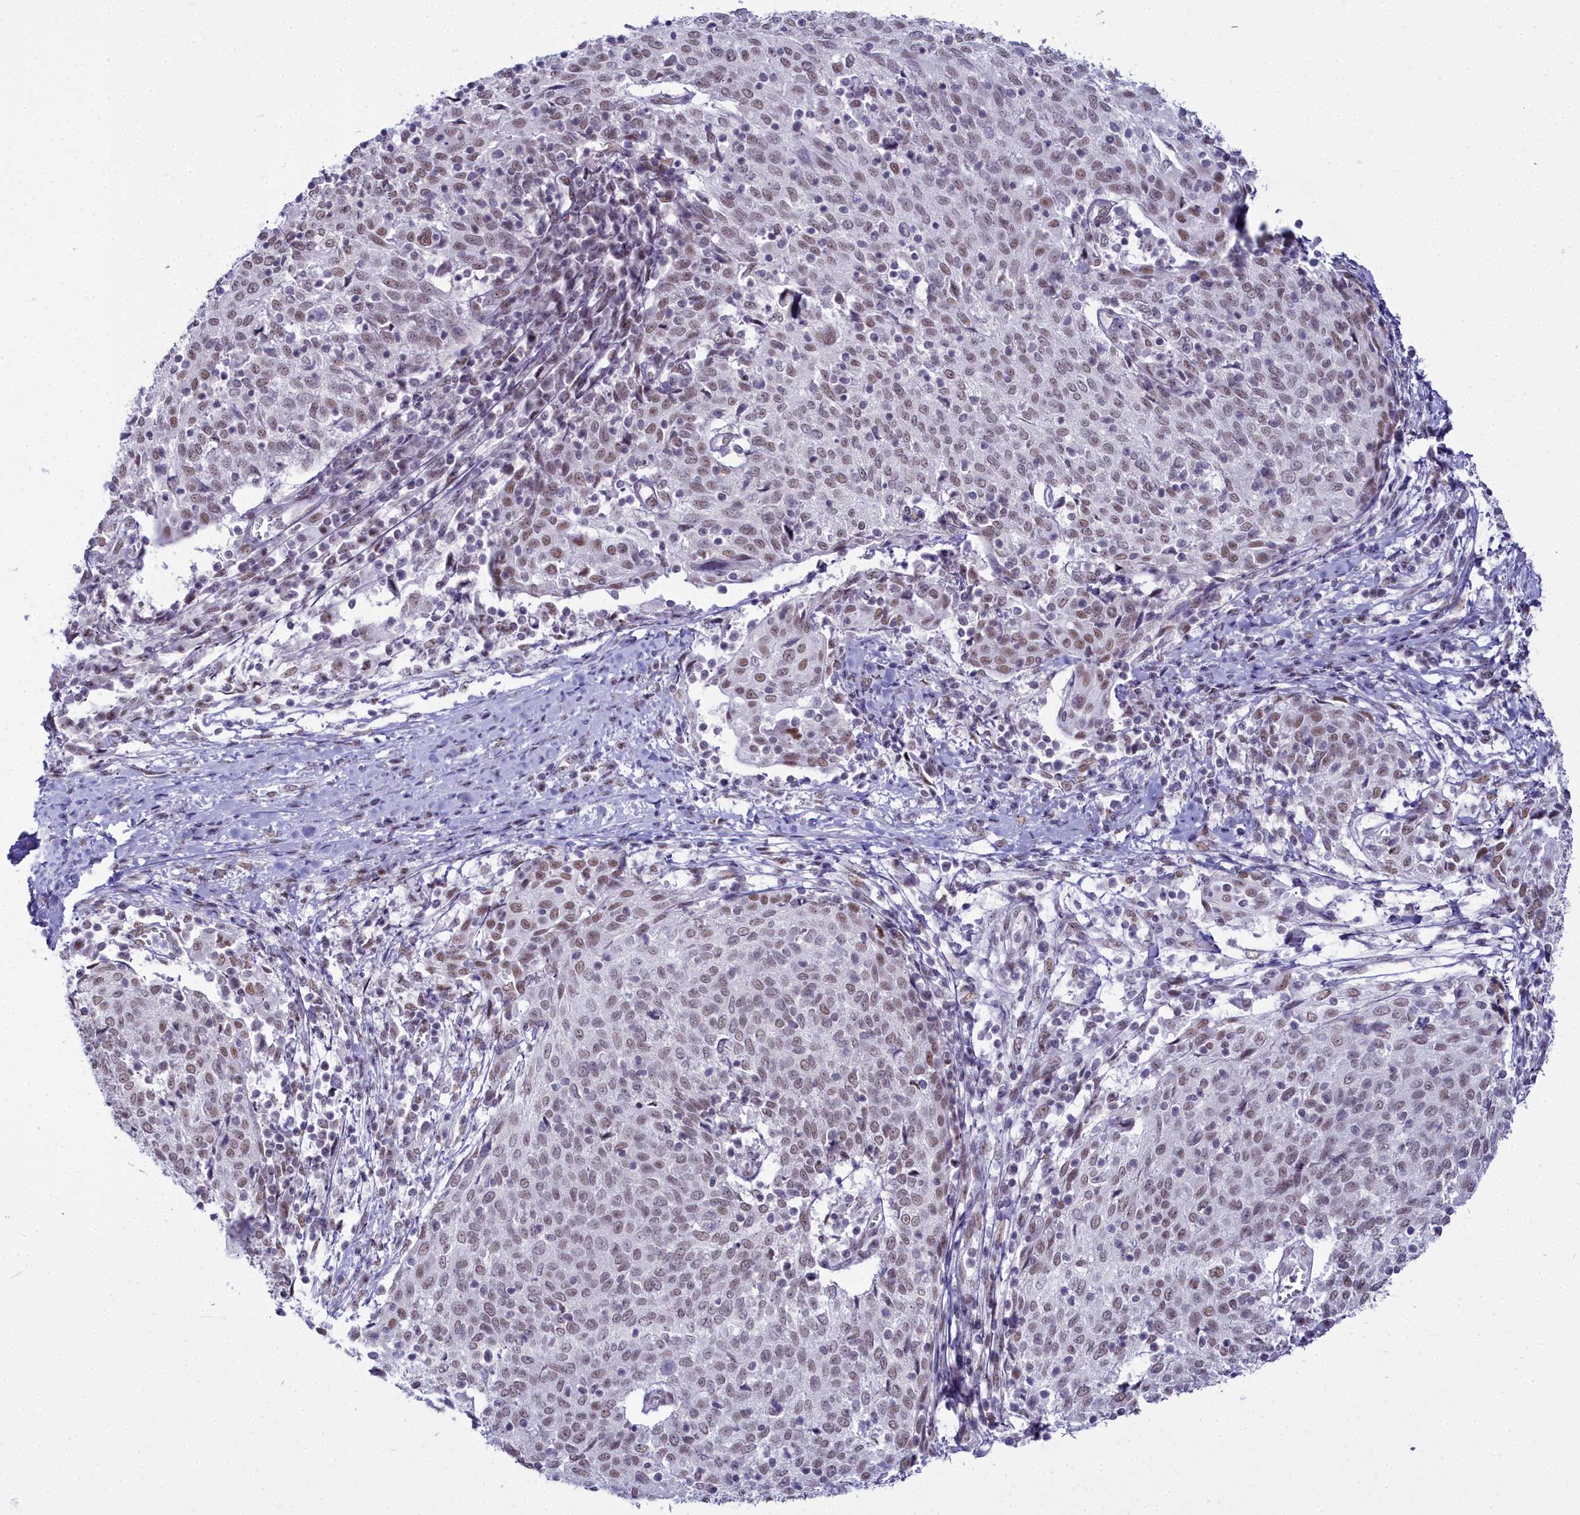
{"staining": {"intensity": "weak", "quantity": ">75%", "location": "nuclear"}, "tissue": "cervical cancer", "cell_type": "Tumor cells", "image_type": "cancer", "snomed": [{"axis": "morphology", "description": "Squamous cell carcinoma, NOS"}, {"axis": "topography", "description": "Cervix"}], "caption": "Immunohistochemical staining of cervical squamous cell carcinoma demonstrates low levels of weak nuclear staining in approximately >75% of tumor cells.", "gene": "RBM12", "patient": {"sex": "female", "age": 52}}